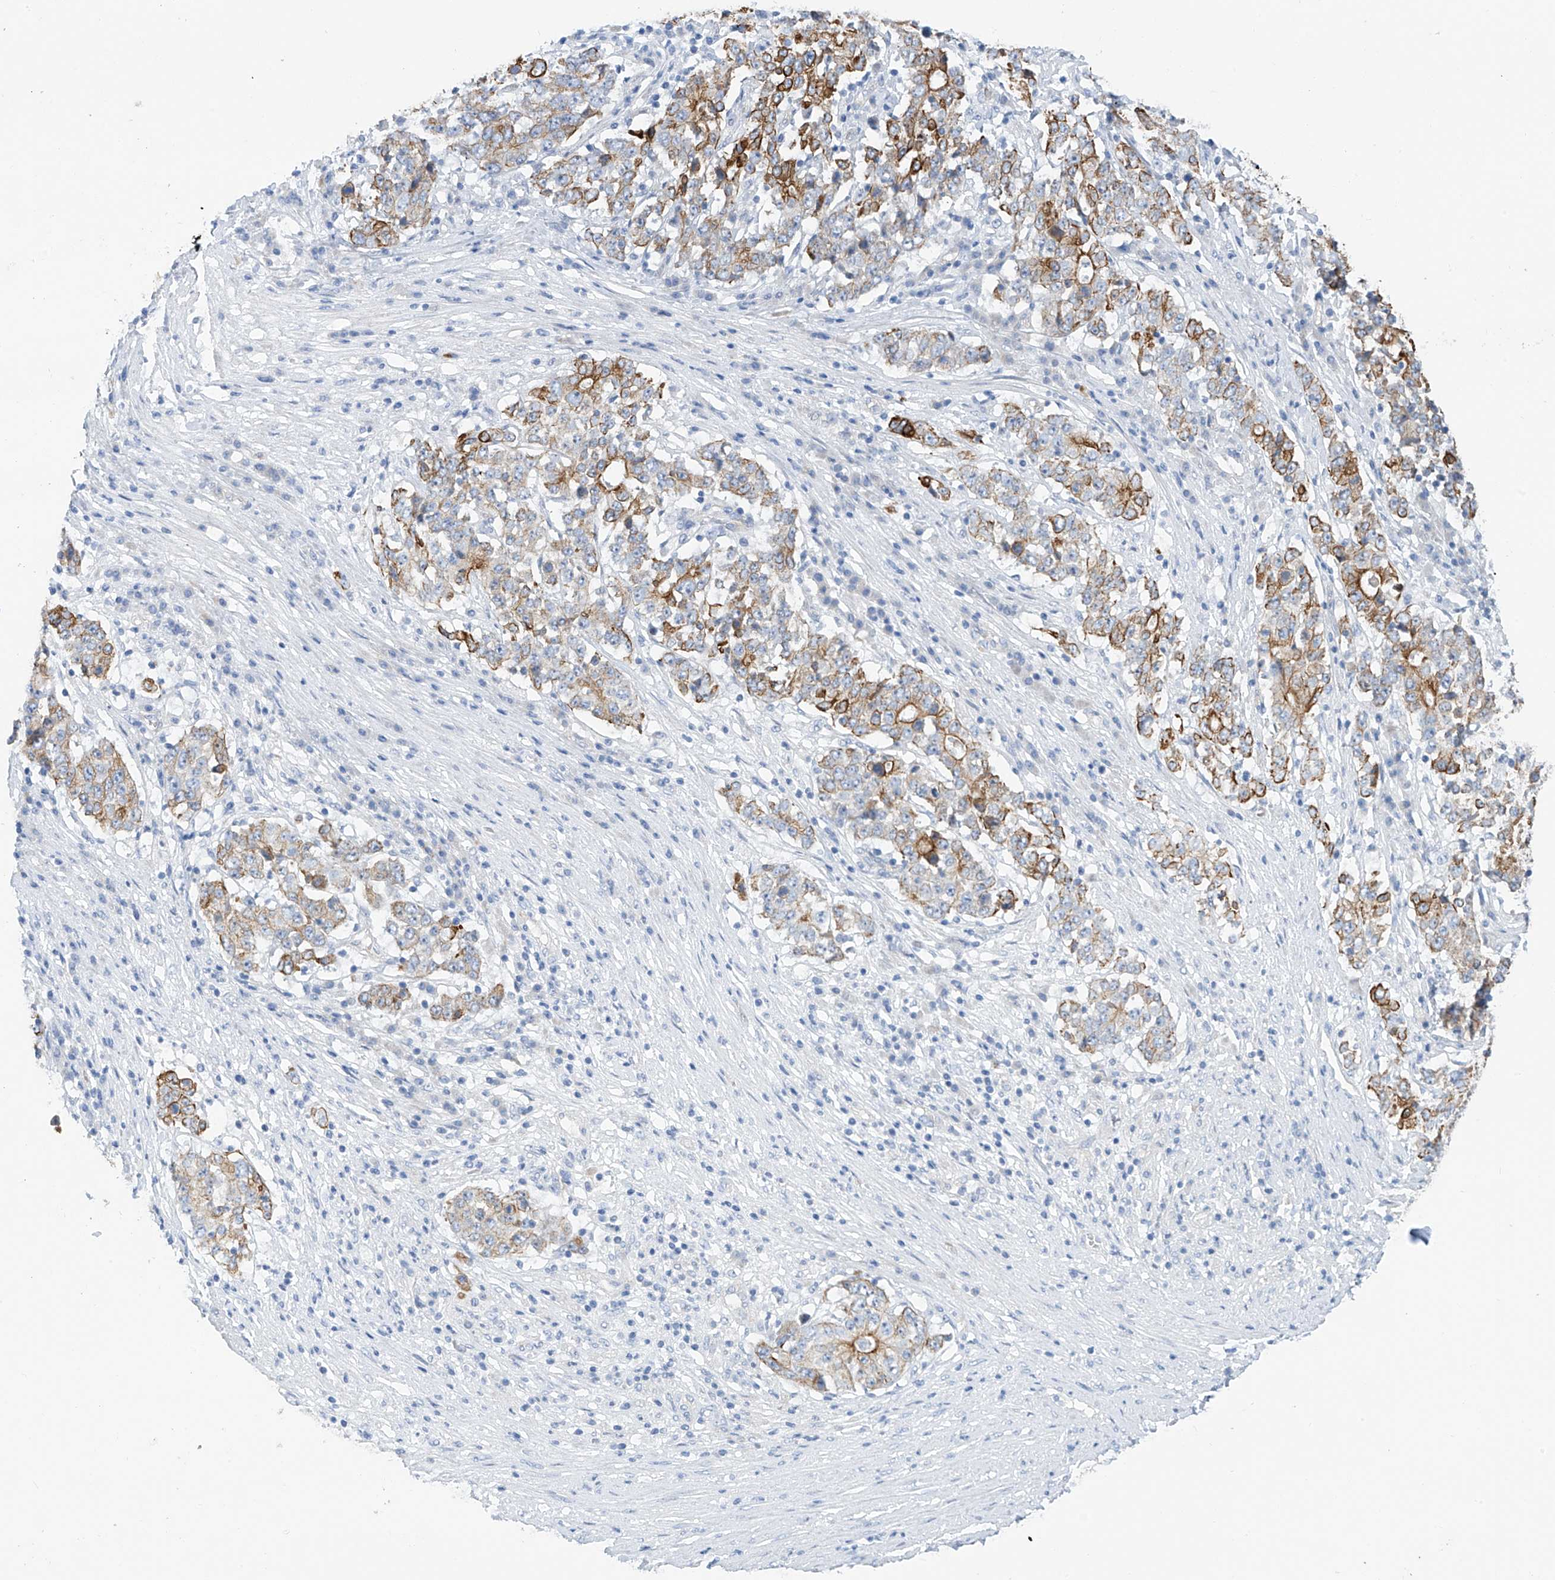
{"staining": {"intensity": "strong", "quantity": "25%-75%", "location": "cytoplasmic/membranous"}, "tissue": "stomach cancer", "cell_type": "Tumor cells", "image_type": "cancer", "snomed": [{"axis": "morphology", "description": "Adenocarcinoma, NOS"}, {"axis": "topography", "description": "Stomach"}], "caption": "Strong cytoplasmic/membranous expression for a protein is seen in about 25%-75% of tumor cells of stomach adenocarcinoma using immunohistochemistry (IHC).", "gene": "PIK3C2B", "patient": {"sex": "male", "age": 59}}